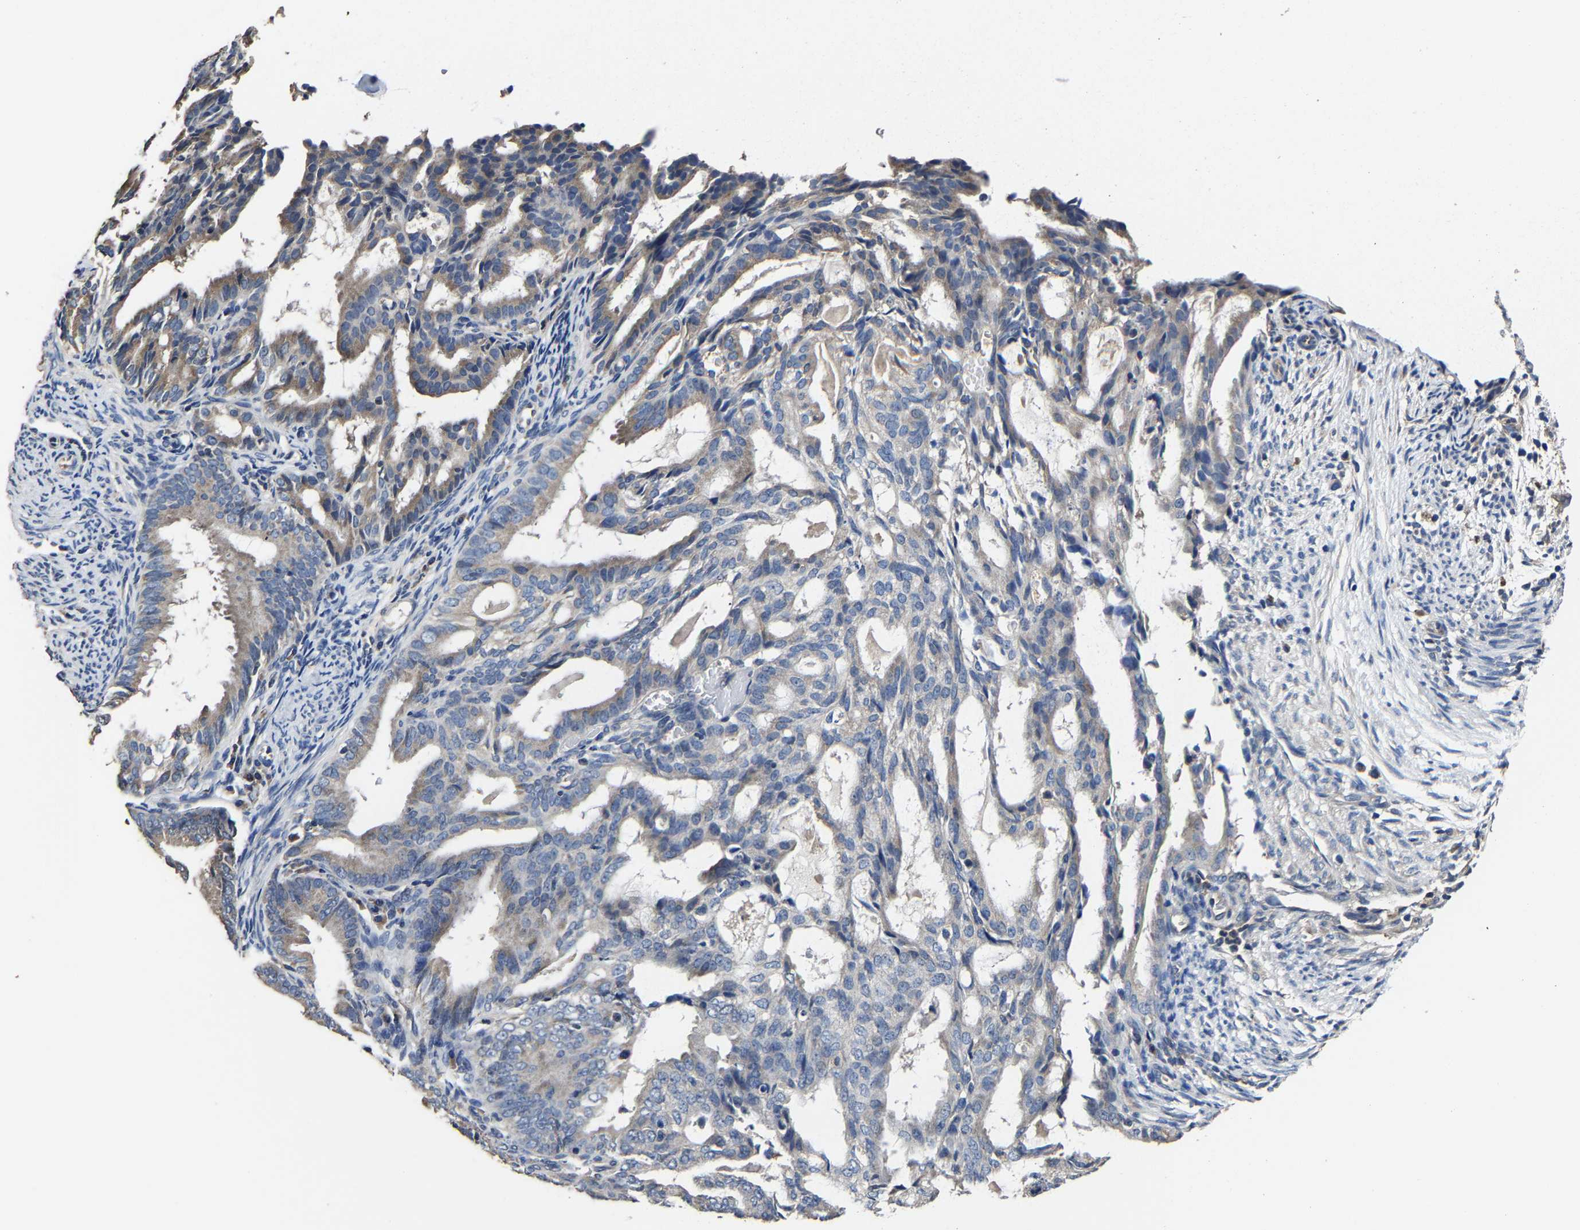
{"staining": {"intensity": "weak", "quantity": "<25%", "location": "cytoplasmic/membranous"}, "tissue": "endometrial cancer", "cell_type": "Tumor cells", "image_type": "cancer", "snomed": [{"axis": "morphology", "description": "Adenocarcinoma, NOS"}, {"axis": "topography", "description": "Endometrium"}], "caption": "Tumor cells show no significant expression in adenocarcinoma (endometrial).", "gene": "EBAG9", "patient": {"sex": "female", "age": 58}}